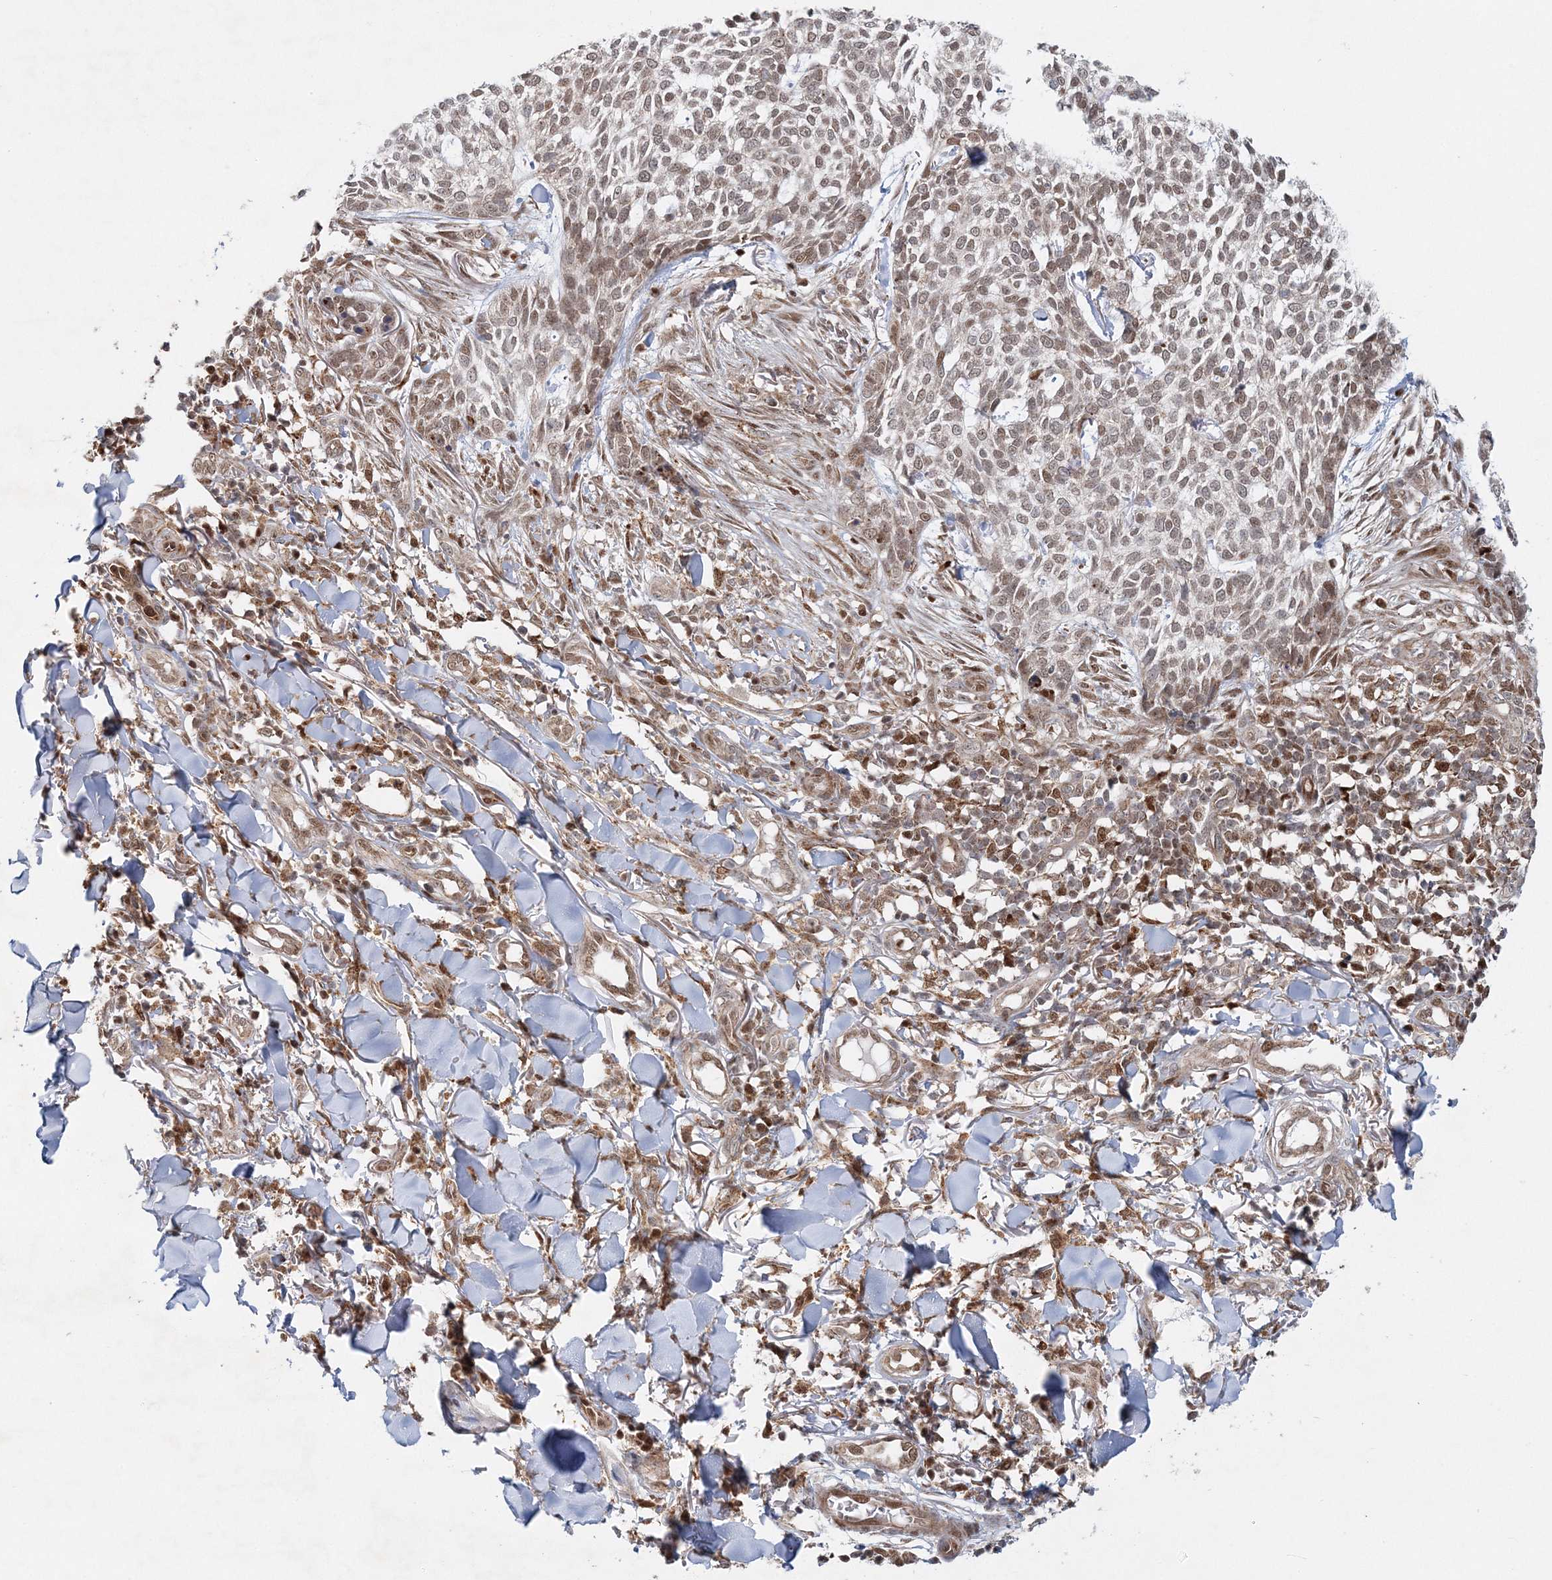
{"staining": {"intensity": "weak", "quantity": ">75%", "location": "cytoplasmic/membranous,nuclear"}, "tissue": "skin cancer", "cell_type": "Tumor cells", "image_type": "cancer", "snomed": [{"axis": "morphology", "description": "Basal cell carcinoma"}, {"axis": "topography", "description": "Skin"}], "caption": "Protein staining of skin cancer (basal cell carcinoma) tissue displays weak cytoplasmic/membranous and nuclear expression in about >75% of tumor cells.", "gene": "RAB11FIP2", "patient": {"sex": "female", "age": 64}}